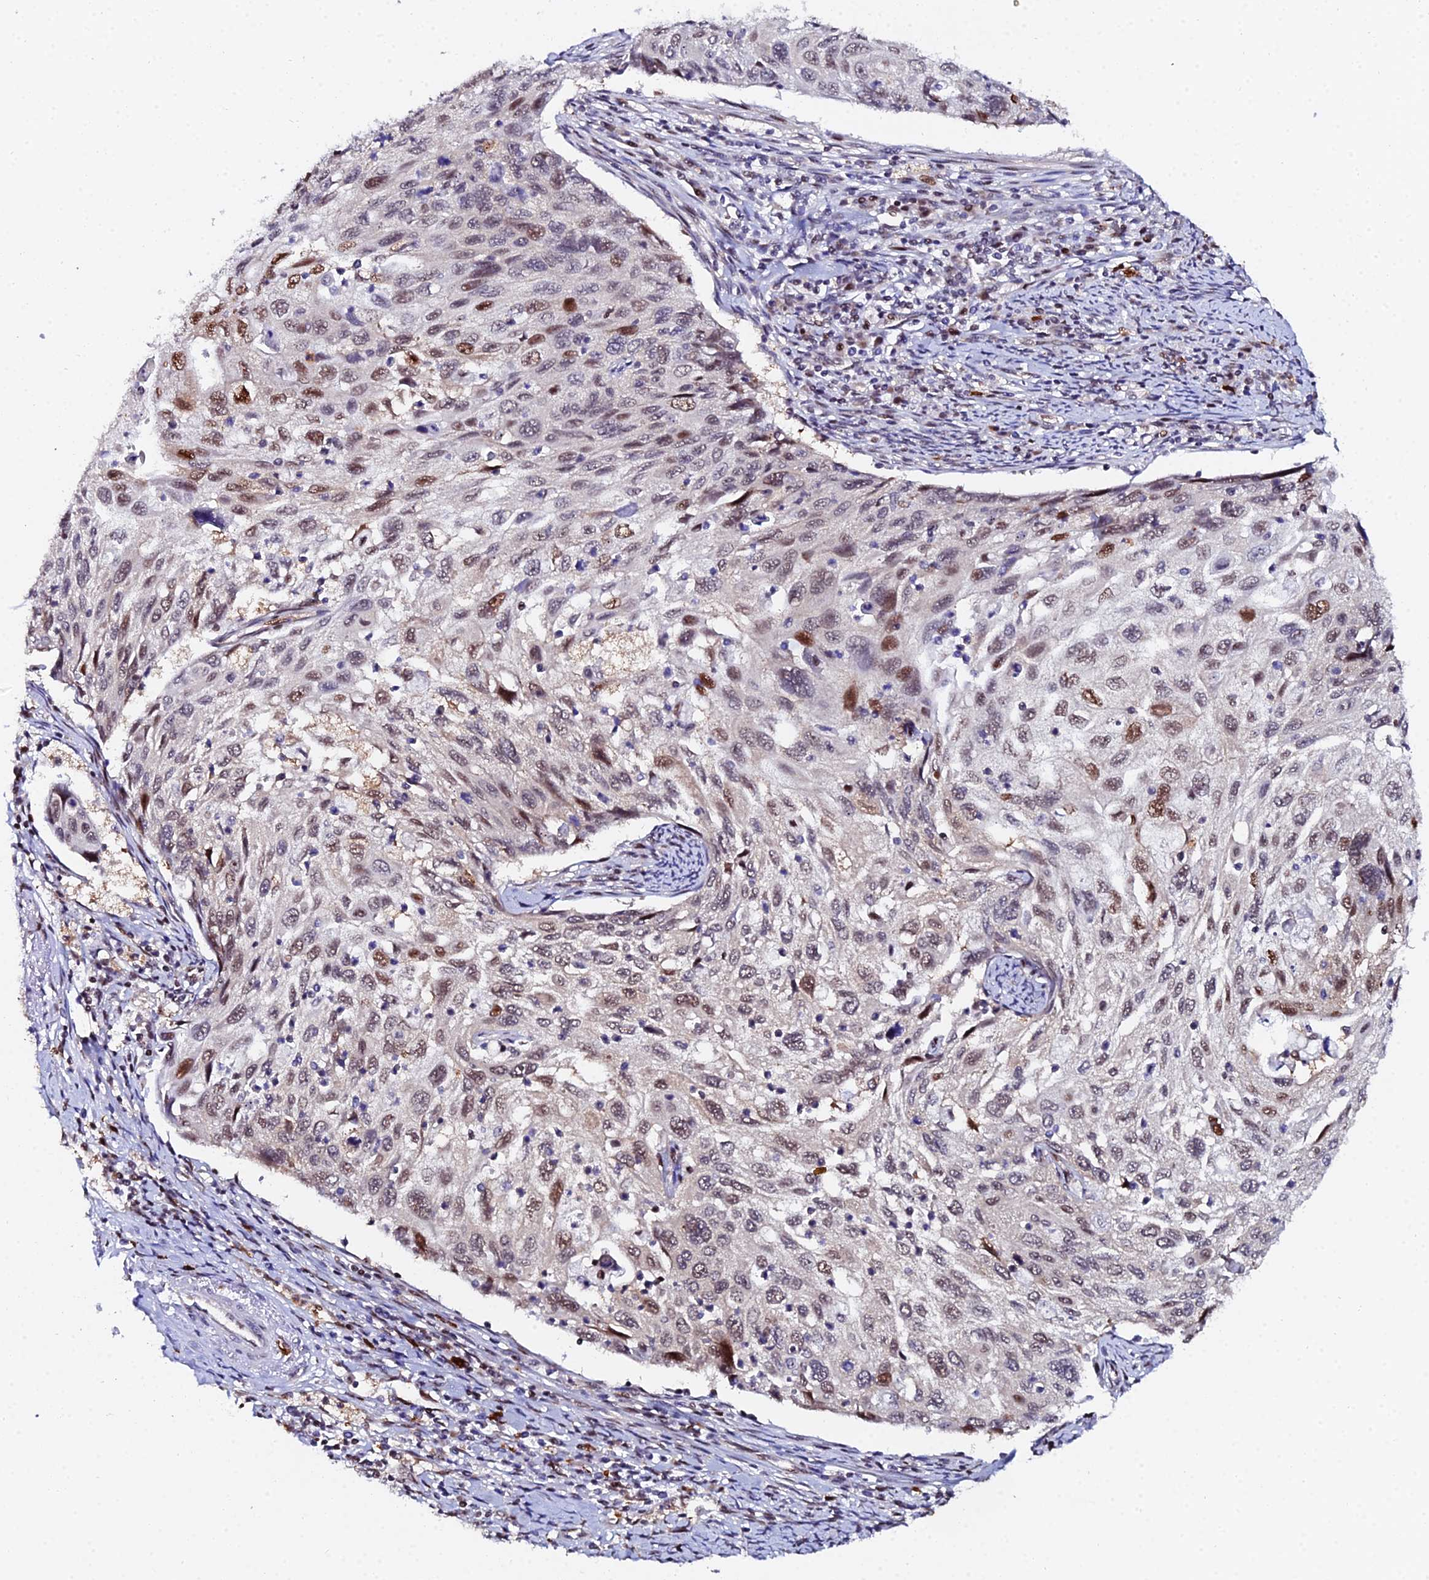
{"staining": {"intensity": "moderate", "quantity": "25%-75%", "location": "nuclear"}, "tissue": "cervical cancer", "cell_type": "Tumor cells", "image_type": "cancer", "snomed": [{"axis": "morphology", "description": "Squamous cell carcinoma, NOS"}, {"axis": "topography", "description": "Cervix"}], "caption": "Protein expression analysis of human squamous cell carcinoma (cervical) reveals moderate nuclear staining in approximately 25%-75% of tumor cells. Nuclei are stained in blue.", "gene": "TIFA", "patient": {"sex": "female", "age": 70}}